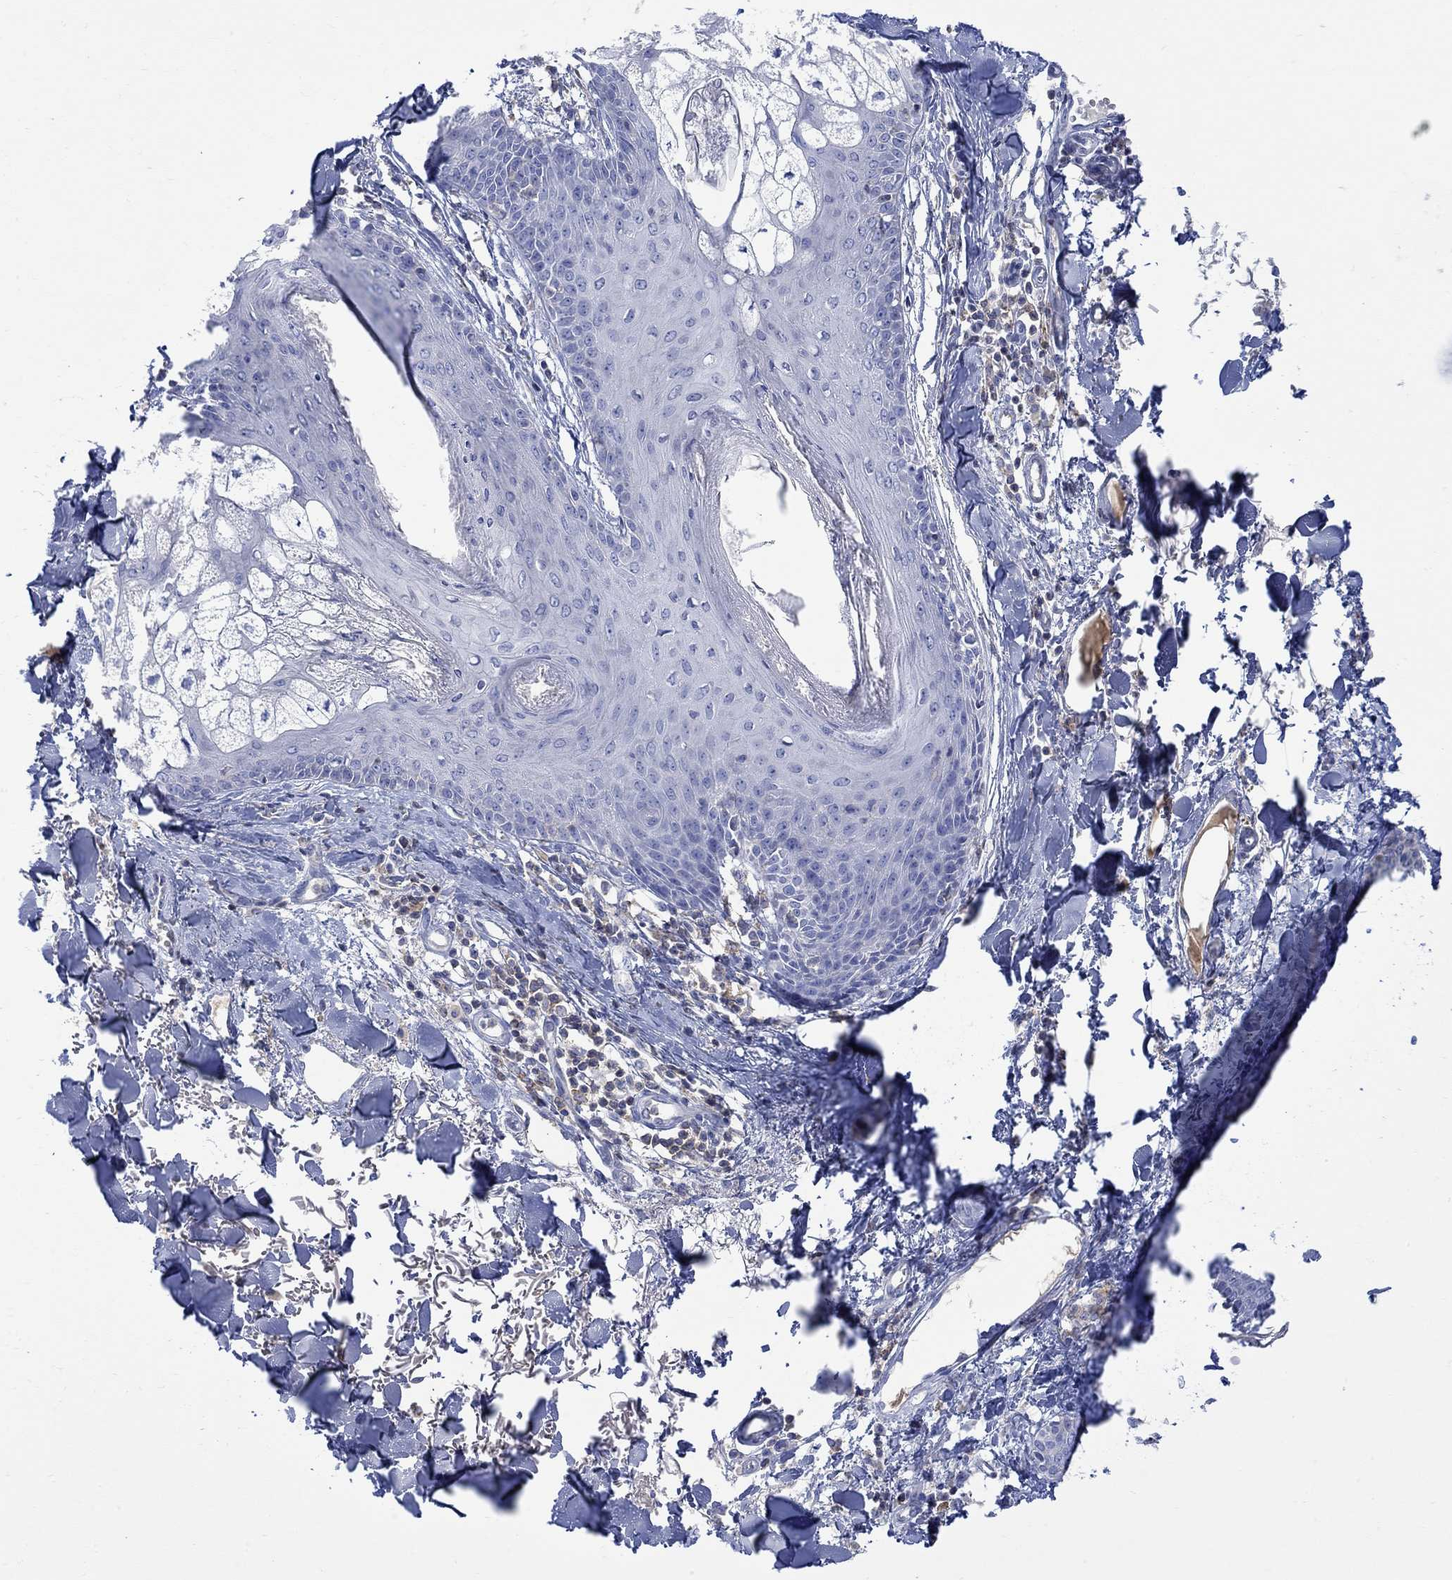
{"staining": {"intensity": "negative", "quantity": "none", "location": "none"}, "tissue": "skin", "cell_type": "Fibroblasts", "image_type": "normal", "snomed": [{"axis": "morphology", "description": "Normal tissue, NOS"}, {"axis": "topography", "description": "Skin"}], "caption": "Immunohistochemistry of unremarkable skin demonstrates no staining in fibroblasts. Brightfield microscopy of immunohistochemistry (IHC) stained with DAB (brown) and hematoxylin (blue), captured at high magnification.", "gene": "GCM1", "patient": {"sex": "male", "age": 76}}